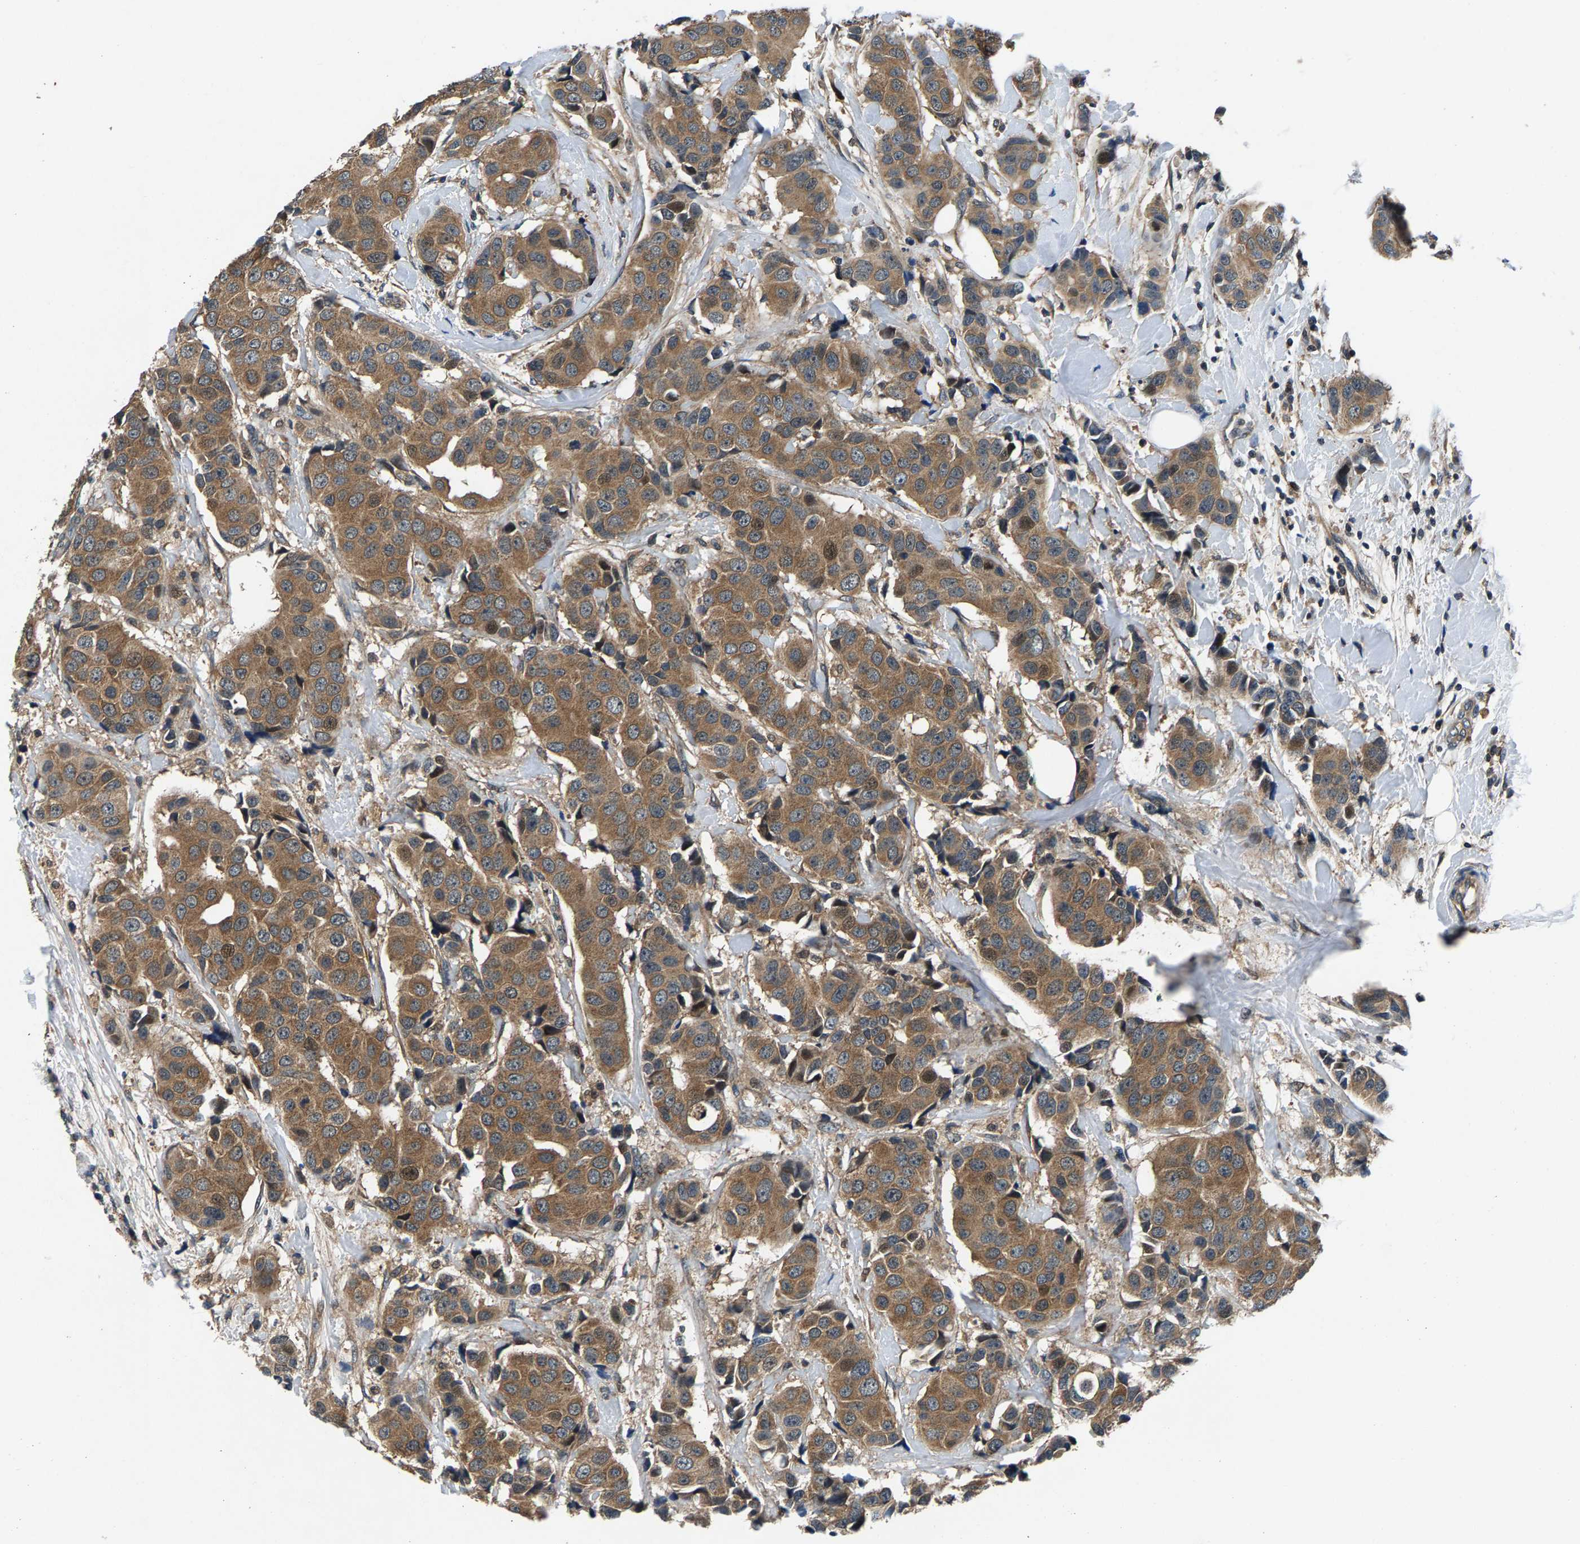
{"staining": {"intensity": "moderate", "quantity": ">75%", "location": "cytoplasmic/membranous"}, "tissue": "breast cancer", "cell_type": "Tumor cells", "image_type": "cancer", "snomed": [{"axis": "morphology", "description": "Normal tissue, NOS"}, {"axis": "morphology", "description": "Duct carcinoma"}, {"axis": "topography", "description": "Breast"}], "caption": "Breast cancer was stained to show a protein in brown. There is medium levels of moderate cytoplasmic/membranous staining in approximately >75% of tumor cells. Immunohistochemistry stains the protein in brown and the nuclei are stained blue.", "gene": "FAM78A", "patient": {"sex": "female", "age": 39}}